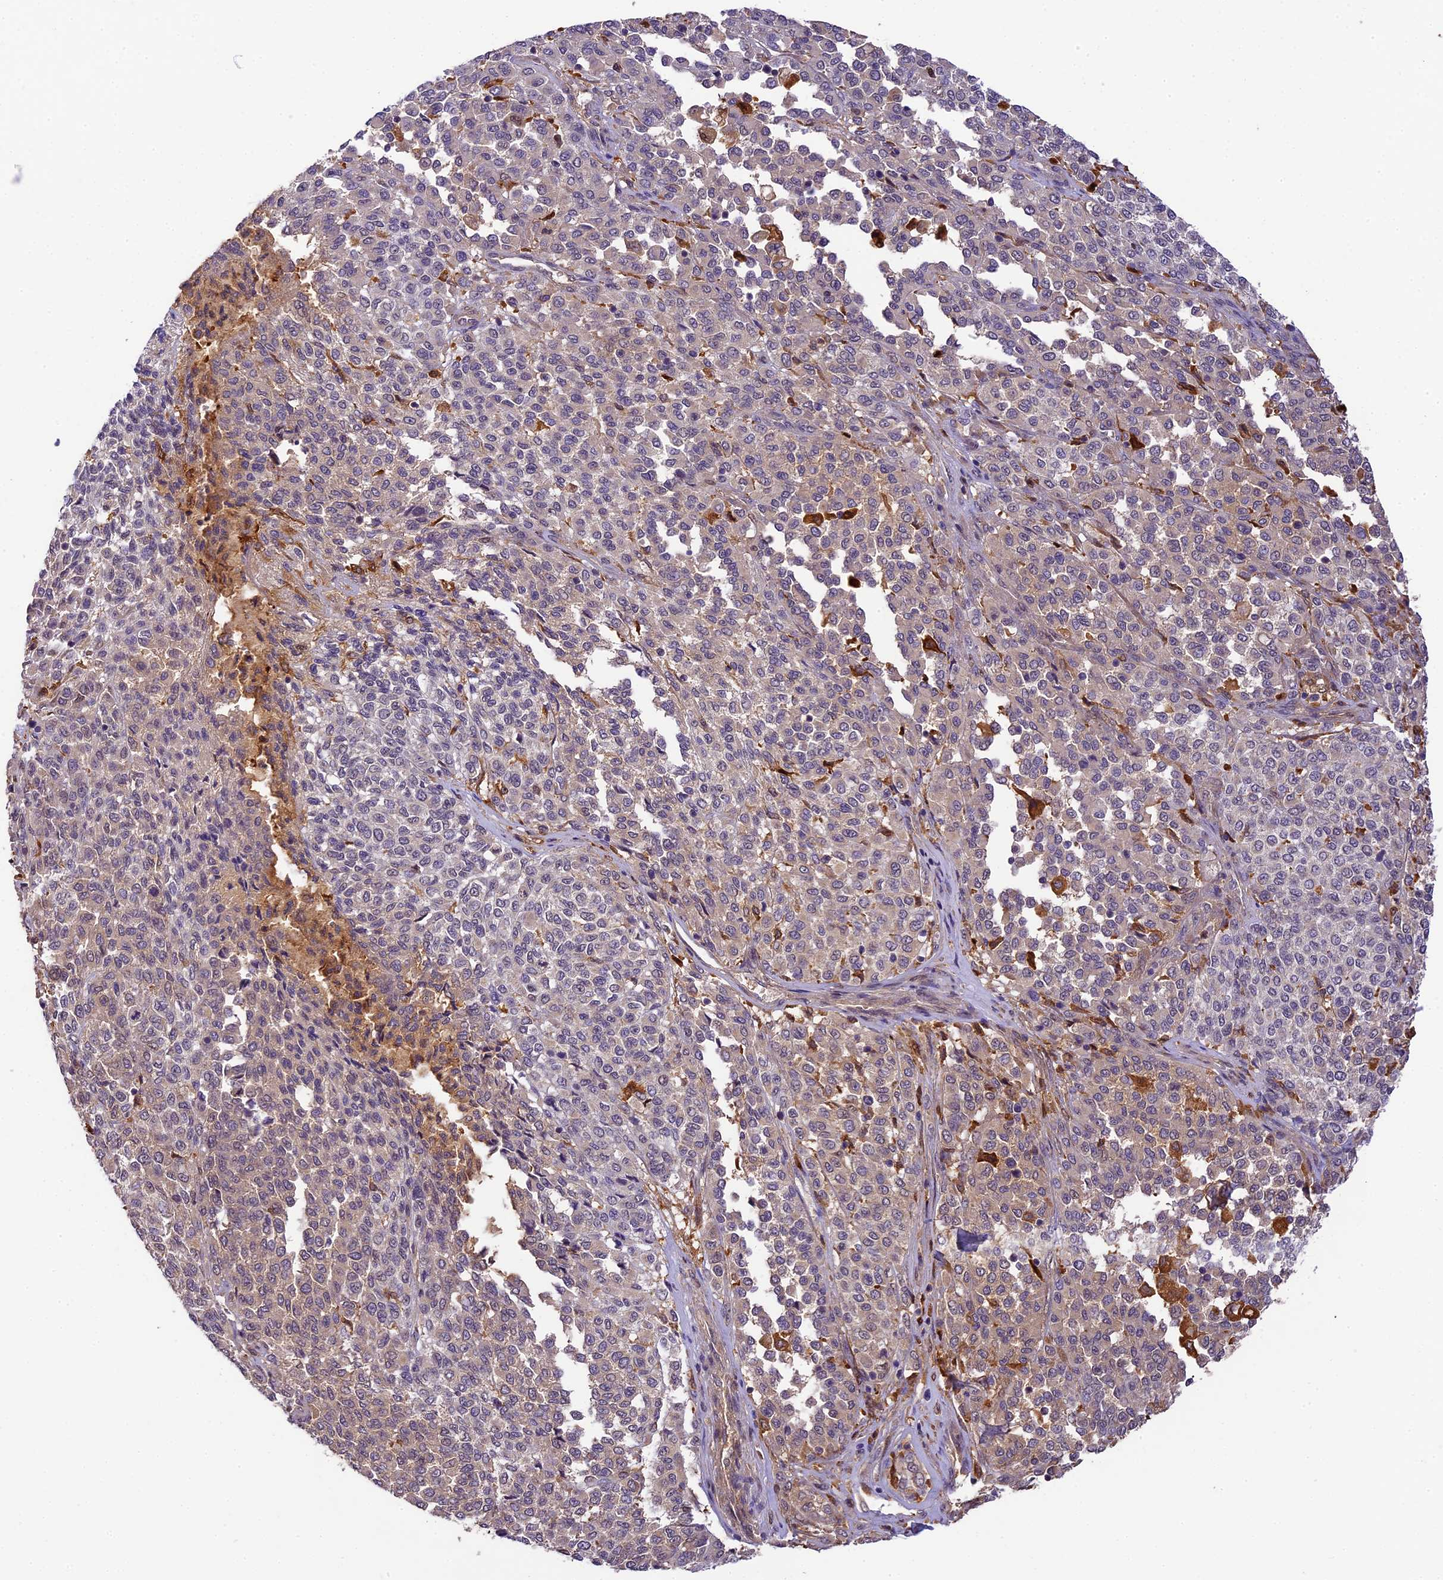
{"staining": {"intensity": "weak", "quantity": "<25%", "location": "cytoplasmic/membranous"}, "tissue": "melanoma", "cell_type": "Tumor cells", "image_type": "cancer", "snomed": [{"axis": "morphology", "description": "Malignant melanoma, Metastatic site"}, {"axis": "topography", "description": "Pancreas"}], "caption": "Melanoma was stained to show a protein in brown. There is no significant staining in tumor cells. (DAB (3,3'-diaminobenzidine) immunohistochemistry (IHC) with hematoxylin counter stain).", "gene": "NEK8", "patient": {"sex": "female", "age": 30}}